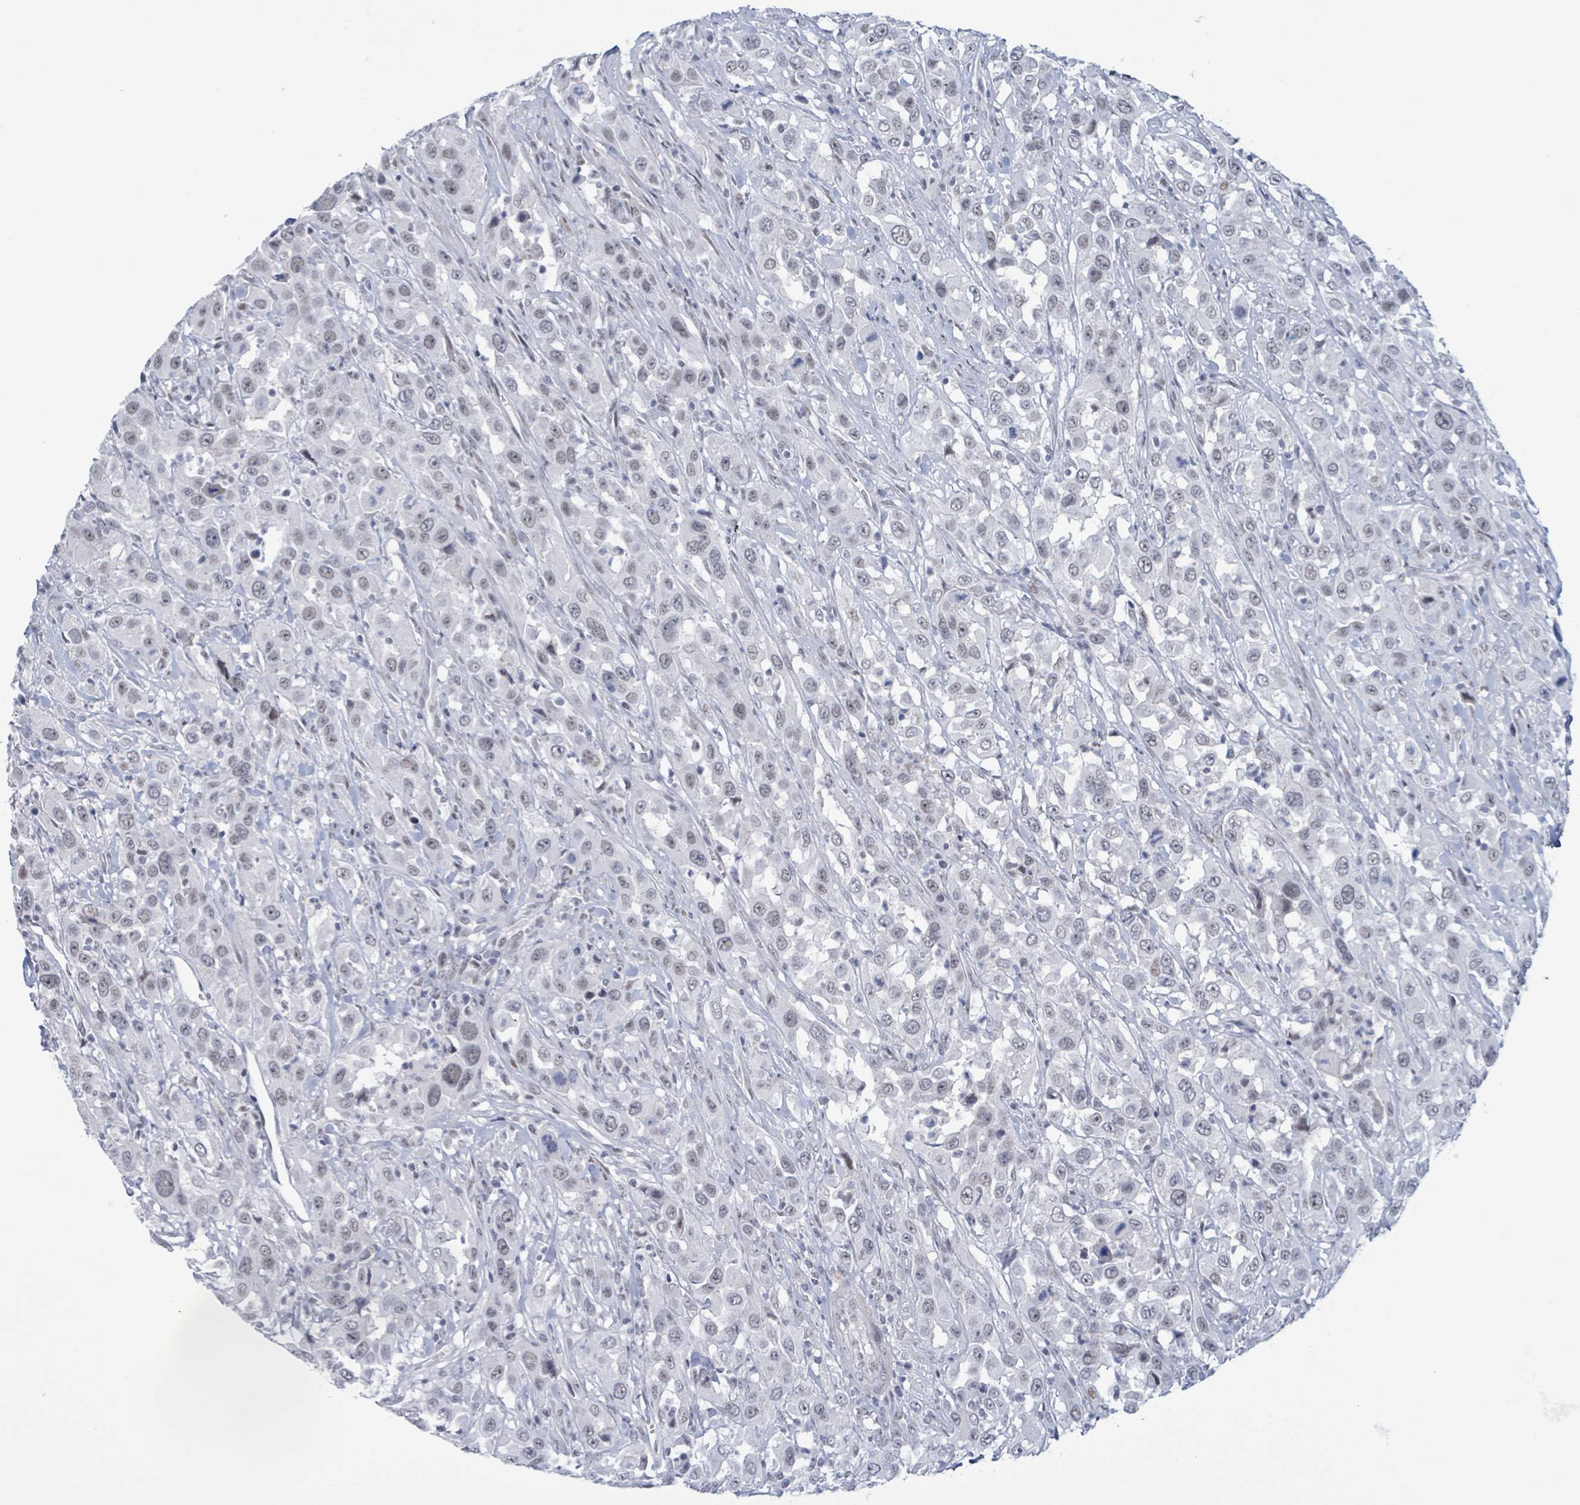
{"staining": {"intensity": "weak", "quantity": "<25%", "location": "nuclear"}, "tissue": "urothelial cancer", "cell_type": "Tumor cells", "image_type": "cancer", "snomed": [{"axis": "morphology", "description": "Urothelial carcinoma, High grade"}, {"axis": "topography", "description": "Urinary bladder"}], "caption": "Immunohistochemistry photomicrograph of neoplastic tissue: human urothelial carcinoma (high-grade) stained with DAB exhibits no significant protein positivity in tumor cells.", "gene": "CT45A5", "patient": {"sex": "male", "age": 61}}